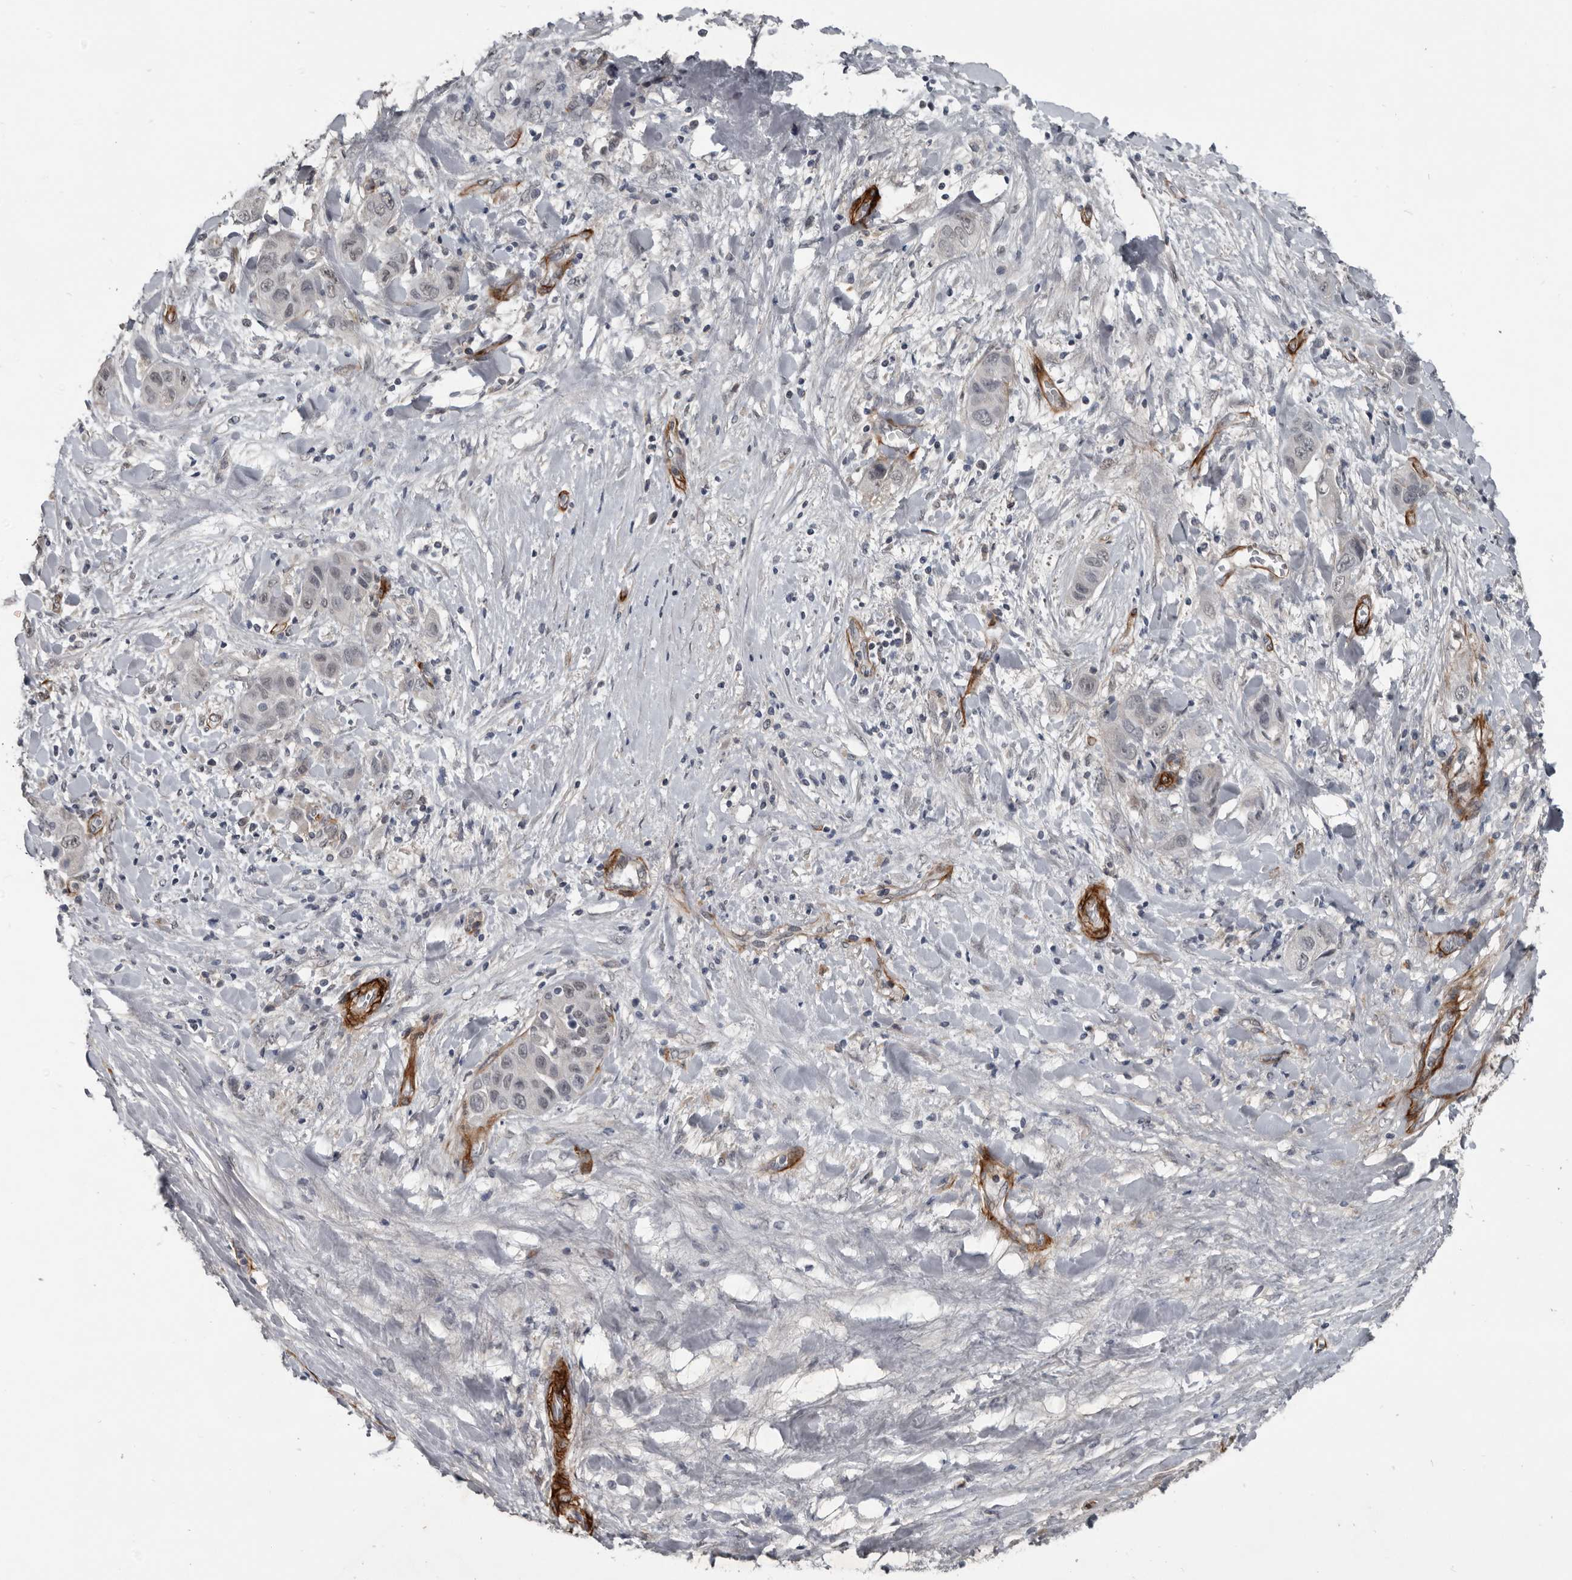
{"staining": {"intensity": "negative", "quantity": "none", "location": "none"}, "tissue": "liver cancer", "cell_type": "Tumor cells", "image_type": "cancer", "snomed": [{"axis": "morphology", "description": "Cholangiocarcinoma"}, {"axis": "topography", "description": "Liver"}], "caption": "Tumor cells are negative for protein expression in human liver cholangiocarcinoma.", "gene": "C1orf216", "patient": {"sex": "female", "age": 52}}